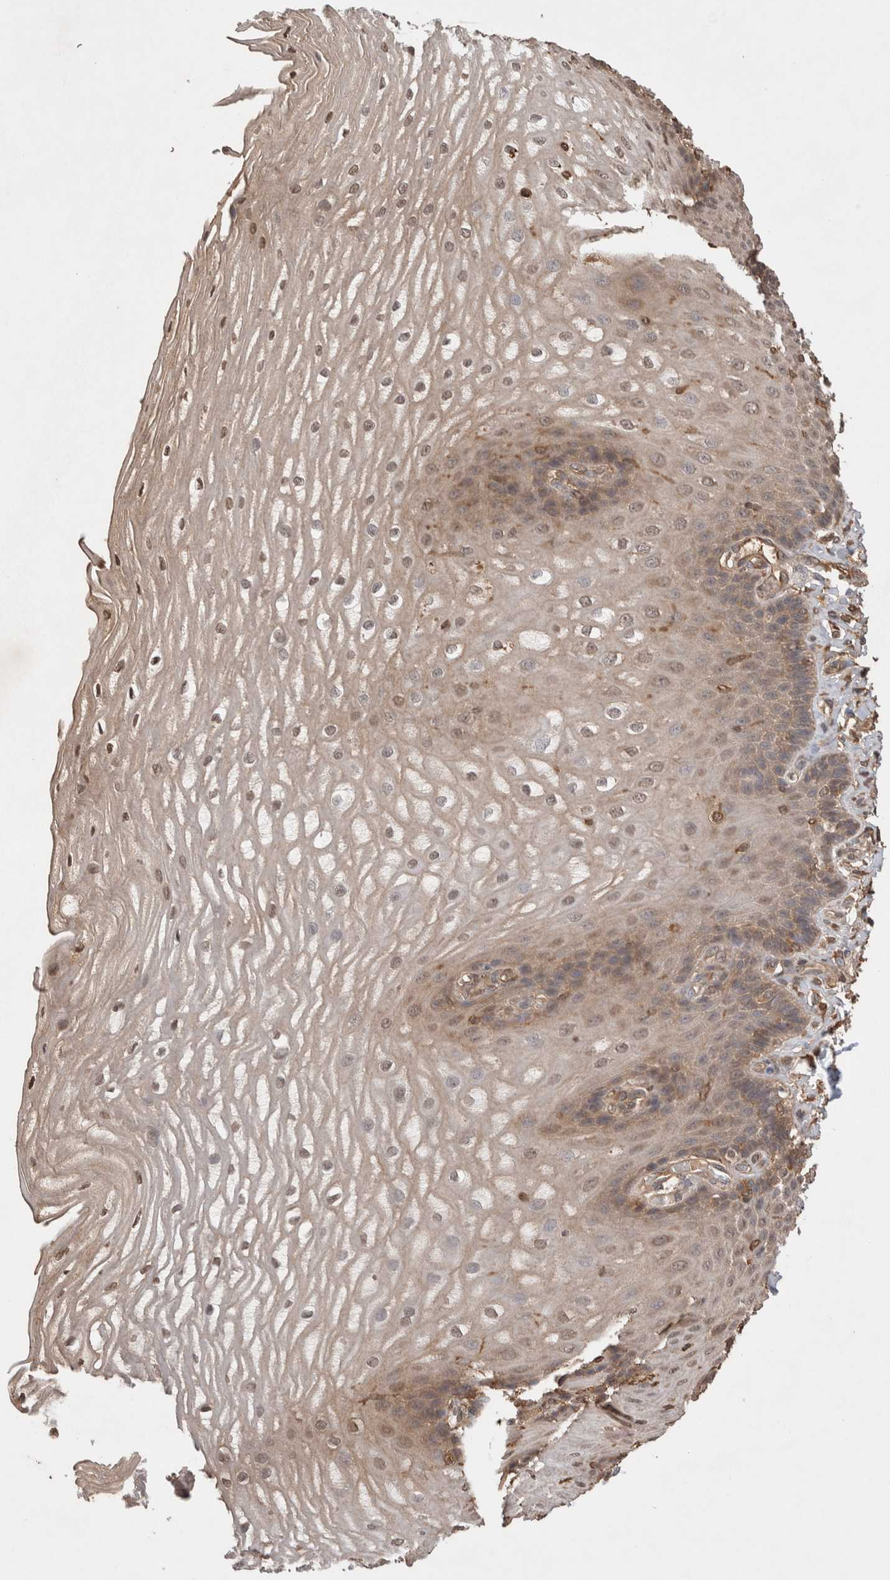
{"staining": {"intensity": "weak", "quantity": ">75%", "location": "cytoplasmic/membranous,nuclear"}, "tissue": "esophagus", "cell_type": "Squamous epithelial cells", "image_type": "normal", "snomed": [{"axis": "morphology", "description": "Normal tissue, NOS"}, {"axis": "topography", "description": "Esophagus"}], "caption": "Esophagus was stained to show a protein in brown. There is low levels of weak cytoplasmic/membranous,nuclear positivity in about >75% of squamous epithelial cells. The staining is performed using DAB brown chromogen to label protein expression. The nuclei are counter-stained blue using hematoxylin.", "gene": "PRMT3", "patient": {"sex": "male", "age": 54}}